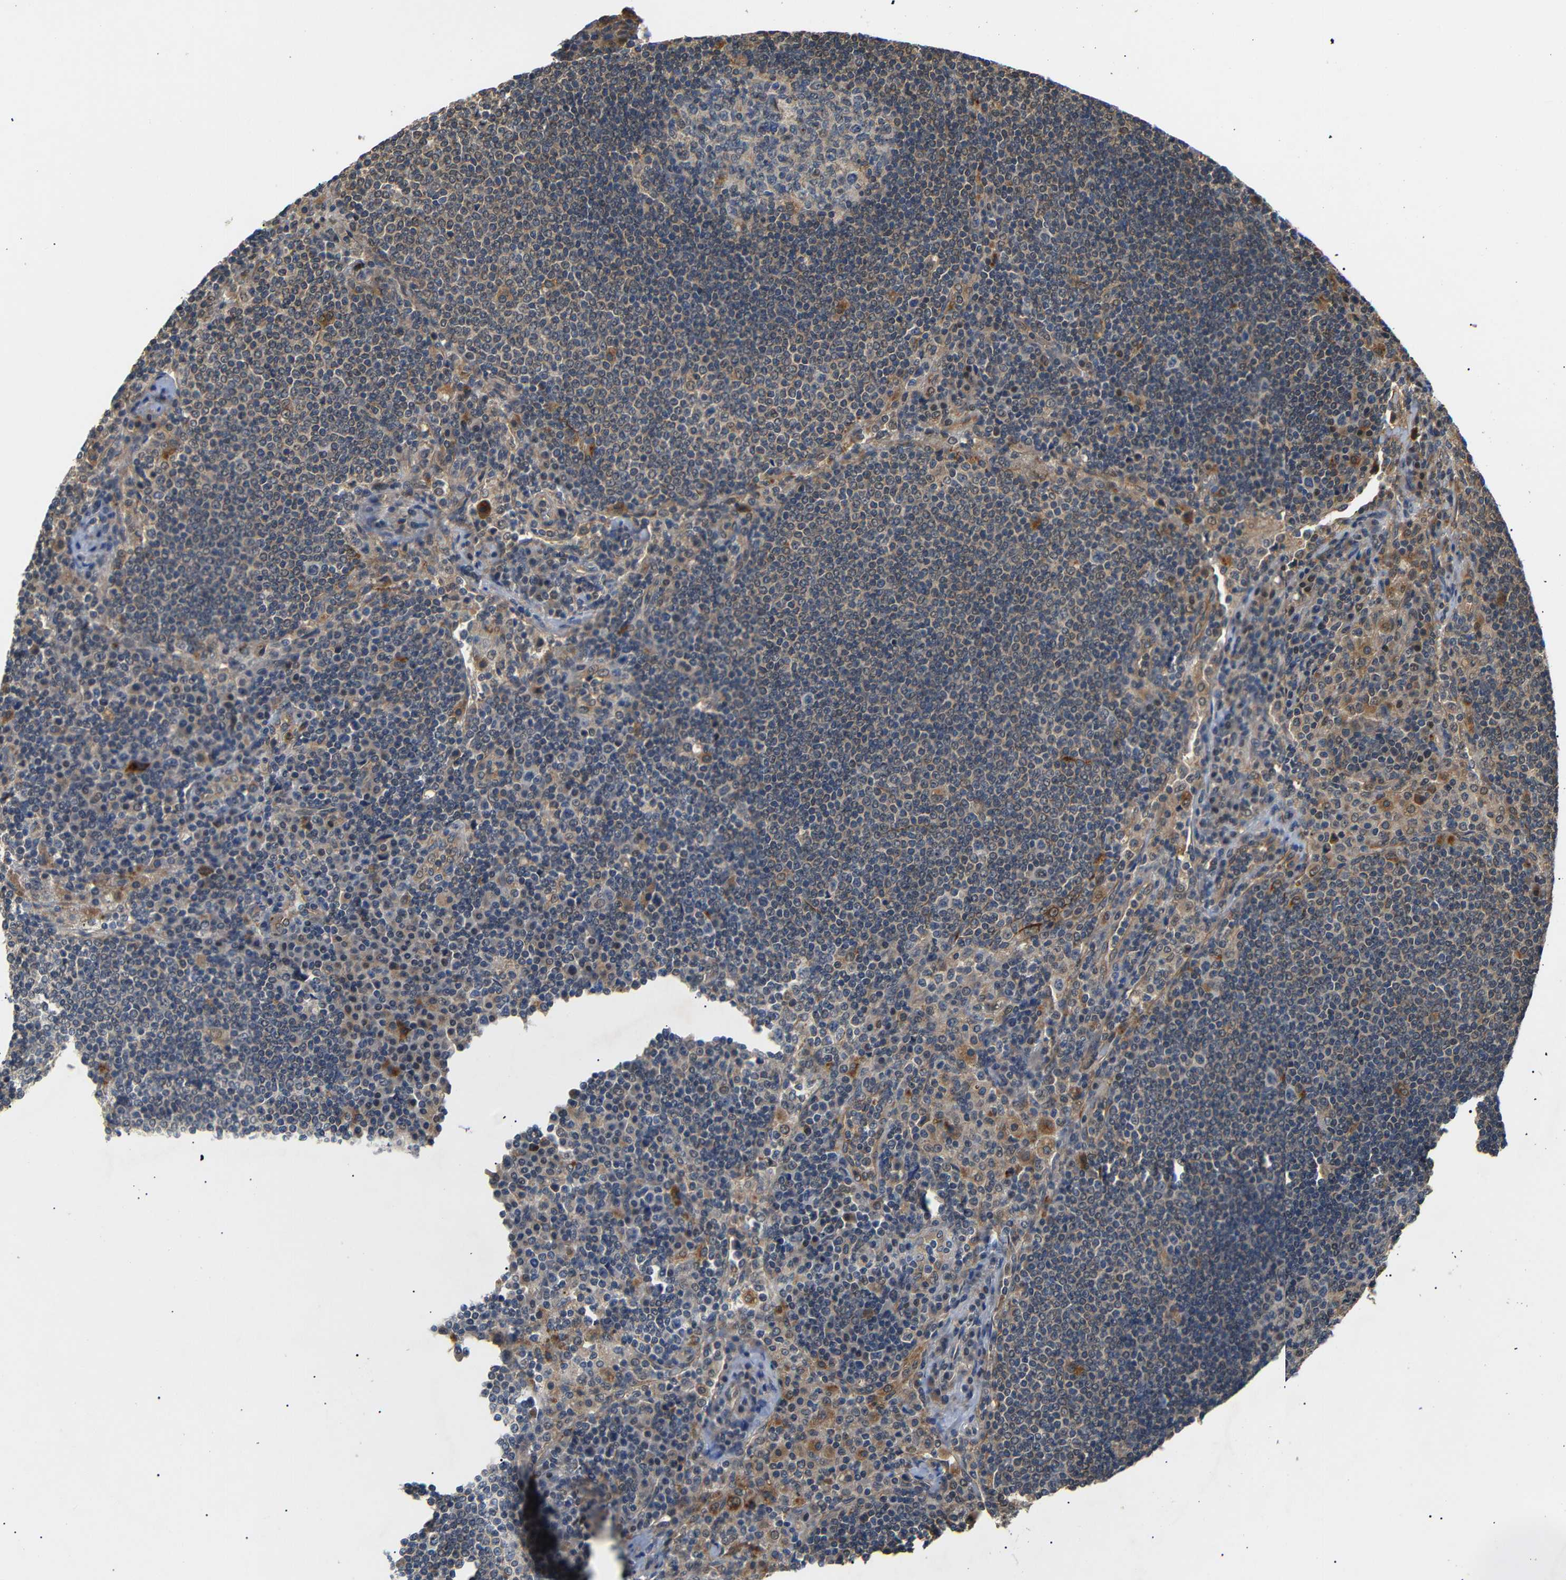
{"staining": {"intensity": "weak", "quantity": ">75%", "location": "cytoplasmic/membranous"}, "tissue": "lymph node", "cell_type": "Germinal center cells", "image_type": "normal", "snomed": [{"axis": "morphology", "description": "Normal tissue, NOS"}, {"axis": "topography", "description": "Lymph node"}], "caption": "Germinal center cells display weak cytoplasmic/membranous expression in approximately >75% of cells in normal lymph node.", "gene": "DDR1", "patient": {"sex": "female", "age": 53}}